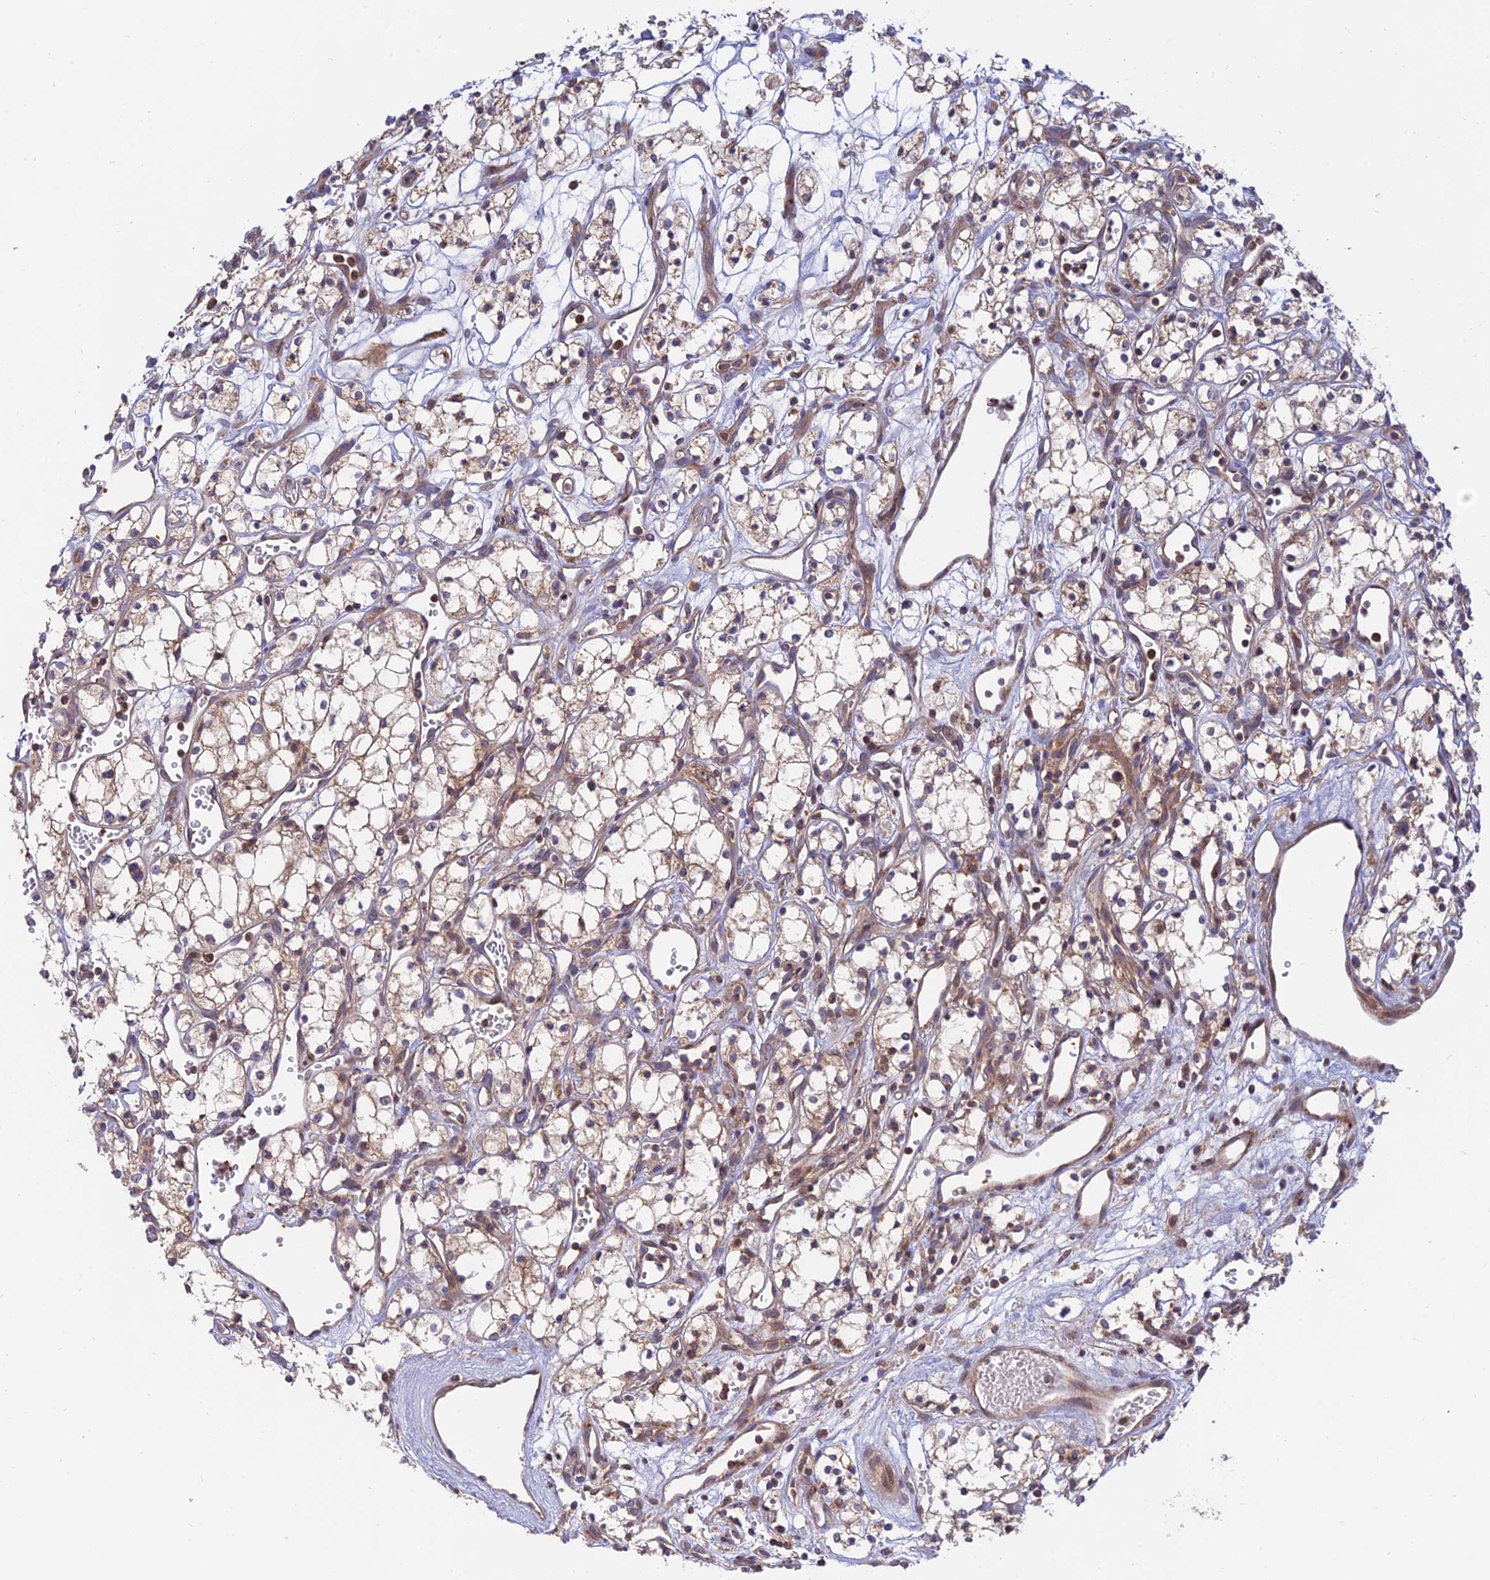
{"staining": {"intensity": "weak", "quantity": "25%-75%", "location": "cytoplasmic/membranous"}, "tissue": "renal cancer", "cell_type": "Tumor cells", "image_type": "cancer", "snomed": [{"axis": "morphology", "description": "Adenocarcinoma, NOS"}, {"axis": "topography", "description": "Kidney"}], "caption": "The image displays a brown stain indicating the presence of a protein in the cytoplasmic/membranous of tumor cells in adenocarcinoma (renal).", "gene": "IL21R", "patient": {"sex": "male", "age": 59}}